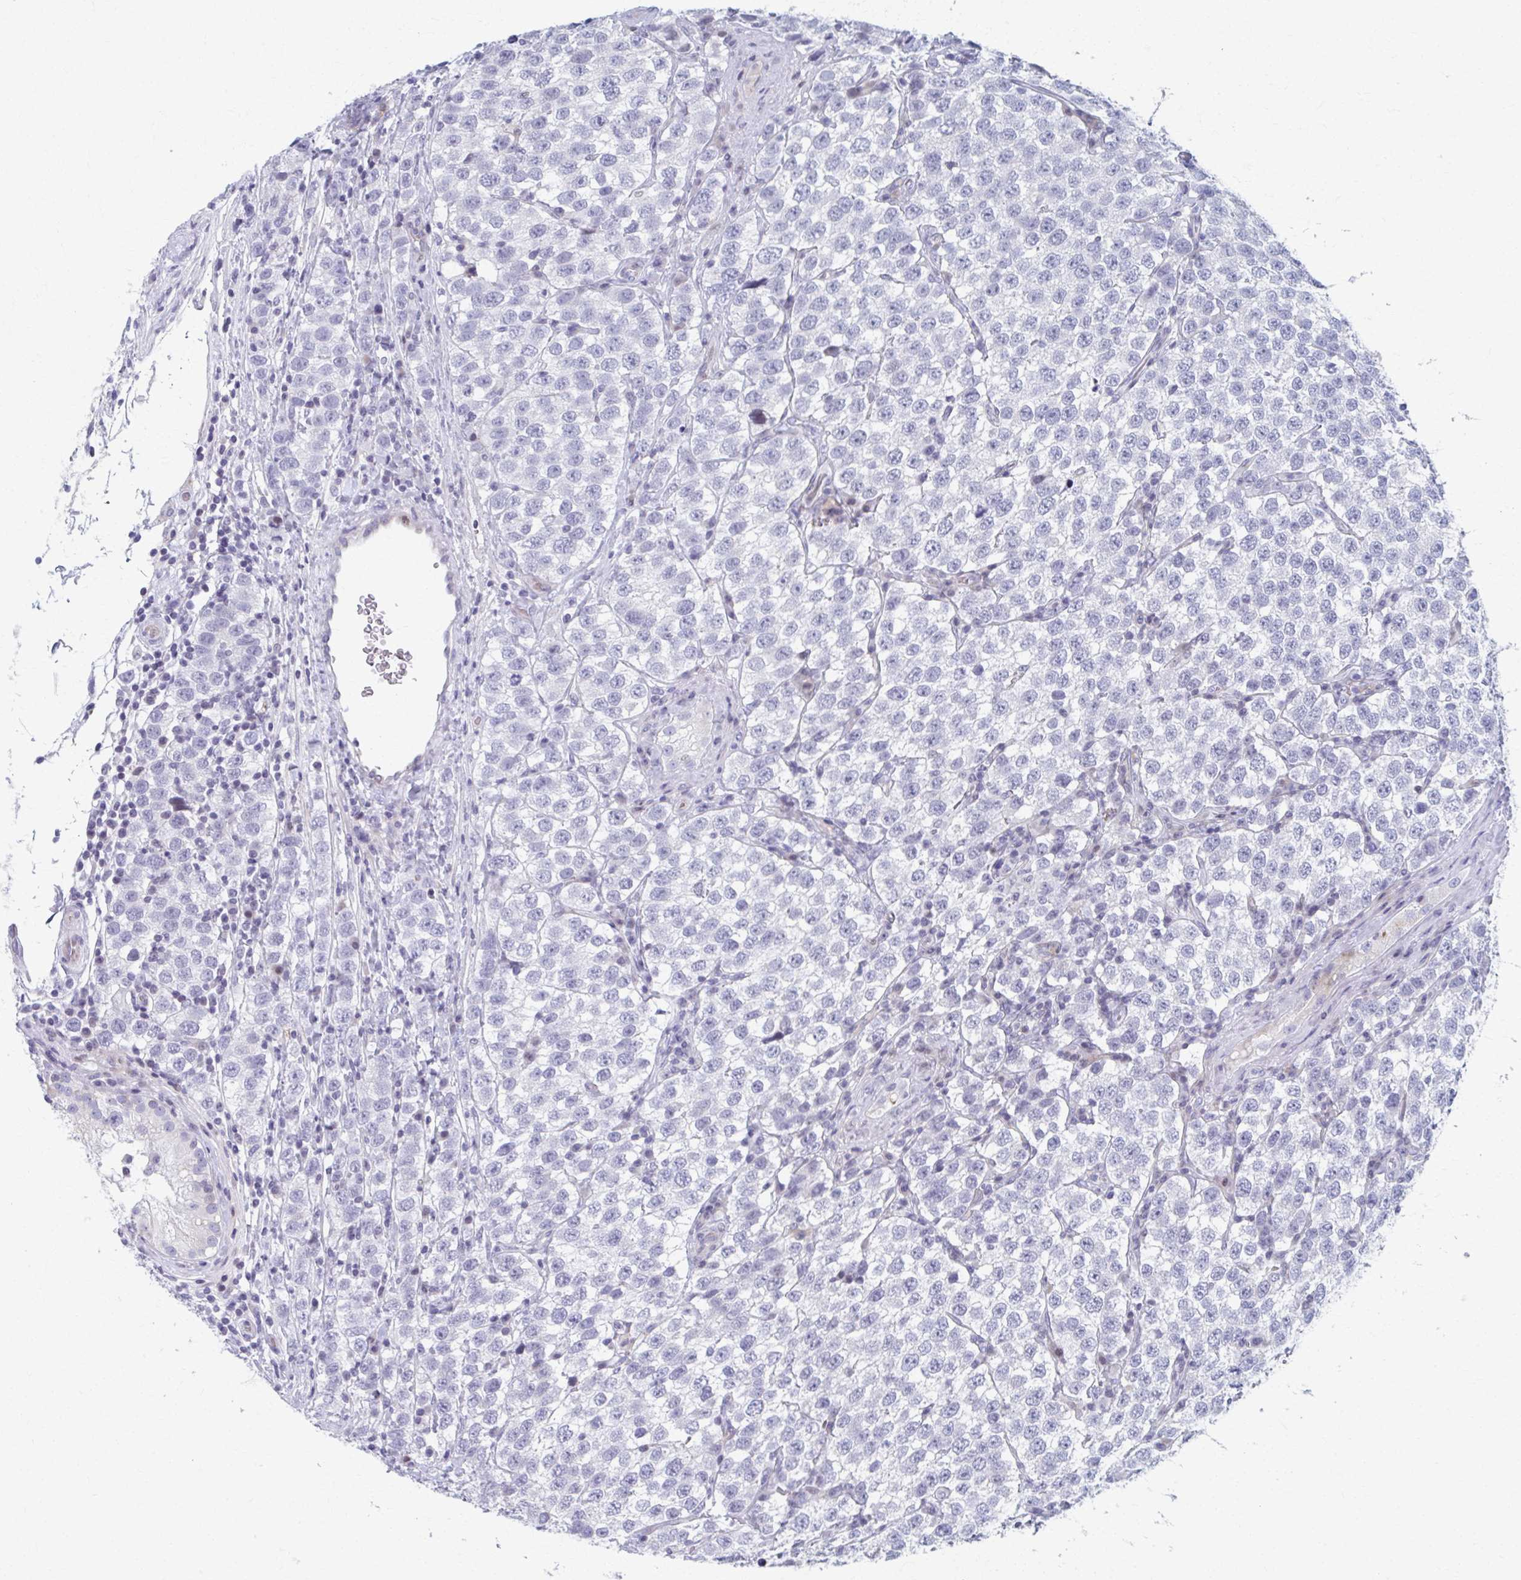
{"staining": {"intensity": "negative", "quantity": "none", "location": "none"}, "tissue": "testis cancer", "cell_type": "Tumor cells", "image_type": "cancer", "snomed": [{"axis": "morphology", "description": "Seminoma, NOS"}, {"axis": "topography", "description": "Testis"}], "caption": "DAB (3,3'-diaminobenzidine) immunohistochemical staining of human testis seminoma demonstrates no significant positivity in tumor cells. The staining was performed using DAB to visualize the protein expression in brown, while the nuclei were stained in blue with hematoxylin (Magnification: 20x).", "gene": "ABHD16B", "patient": {"sex": "male", "age": 34}}